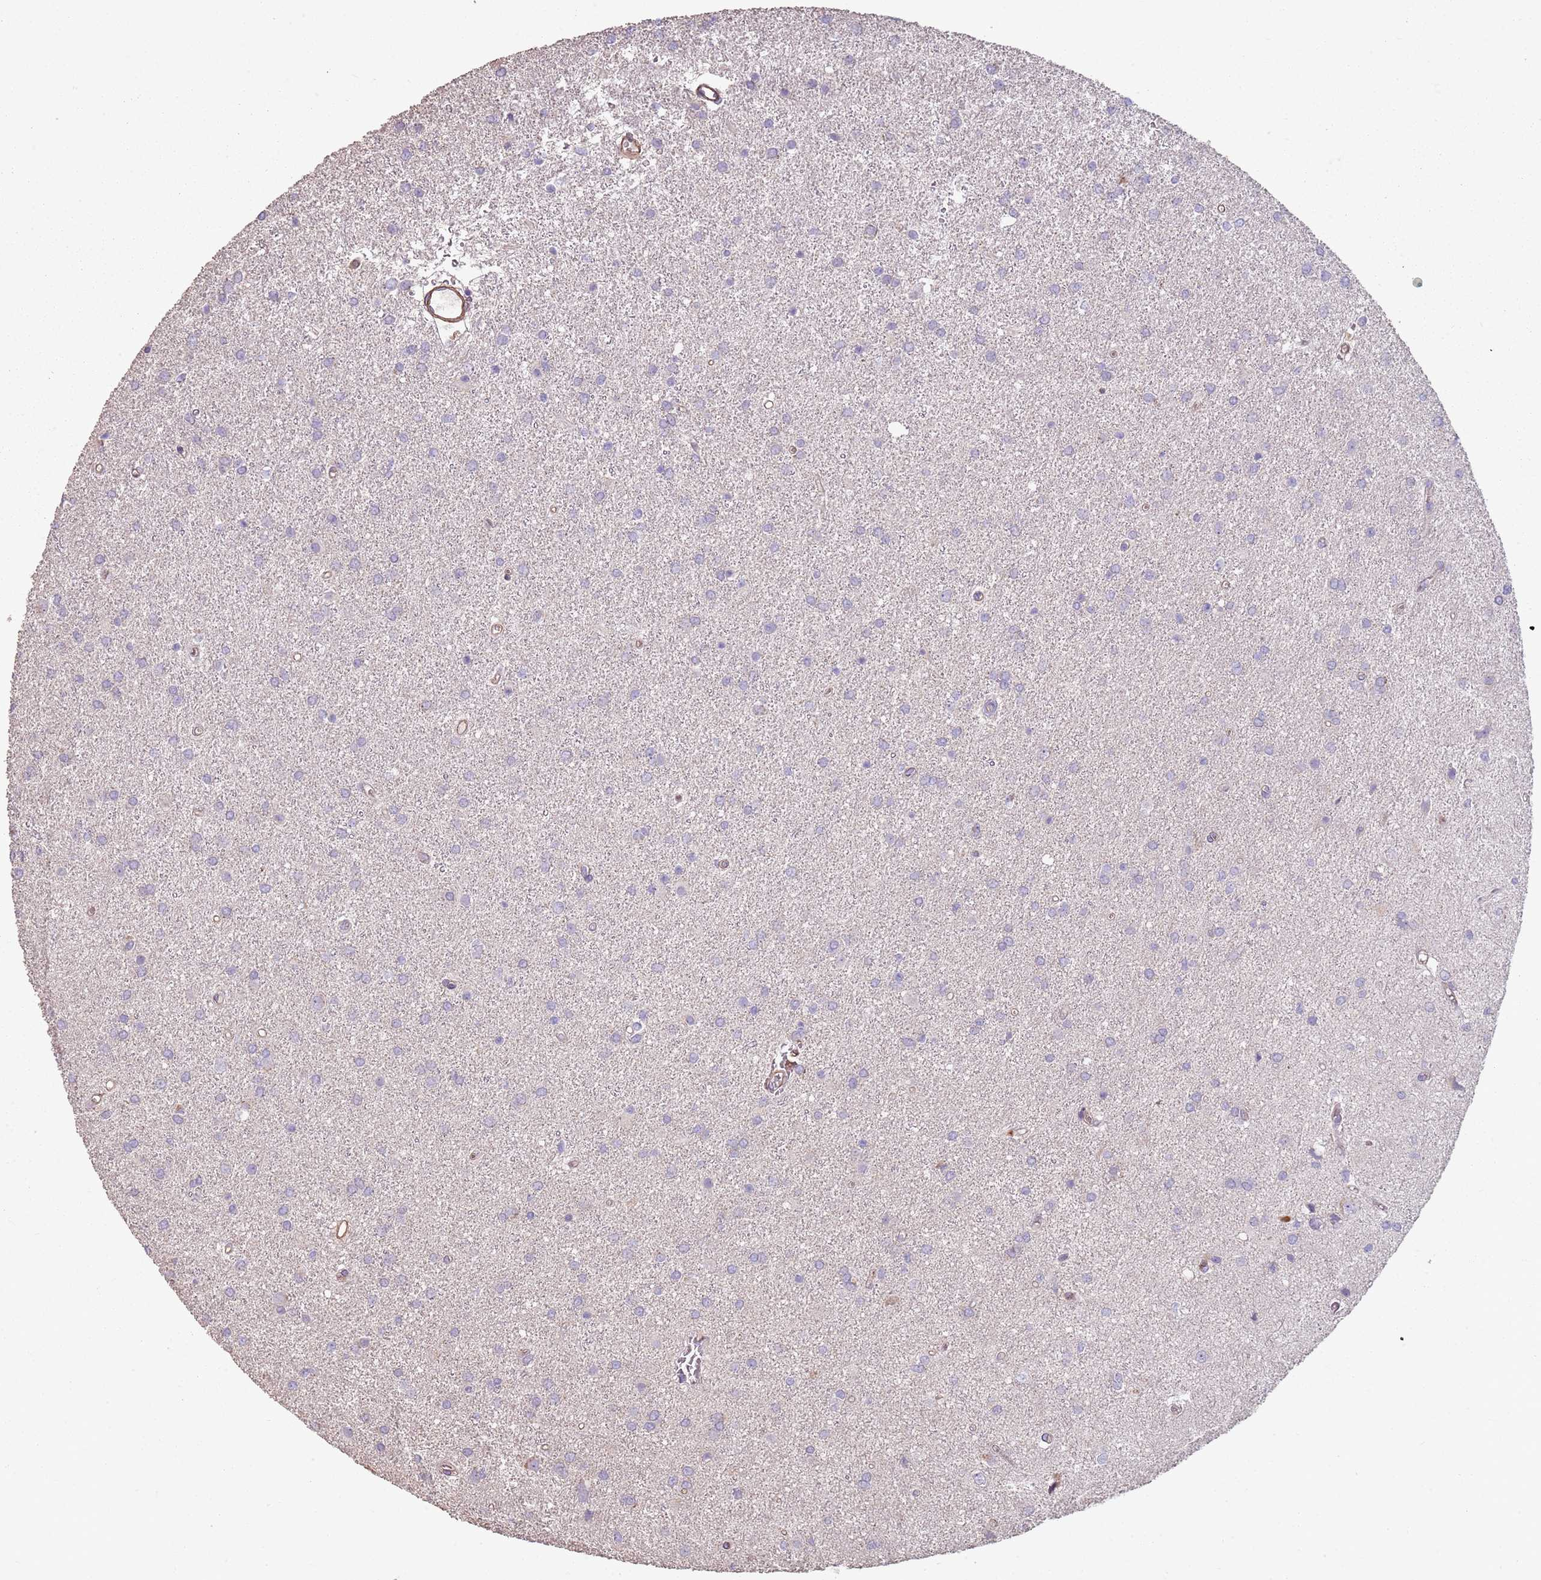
{"staining": {"intensity": "negative", "quantity": "none", "location": "none"}, "tissue": "glioma", "cell_type": "Tumor cells", "image_type": "cancer", "snomed": [{"axis": "morphology", "description": "Glioma, malignant, High grade"}, {"axis": "topography", "description": "Brain"}], "caption": "Tumor cells show no significant protein expression in malignant high-grade glioma.", "gene": "PHLPP2", "patient": {"sex": "female", "age": 50}}